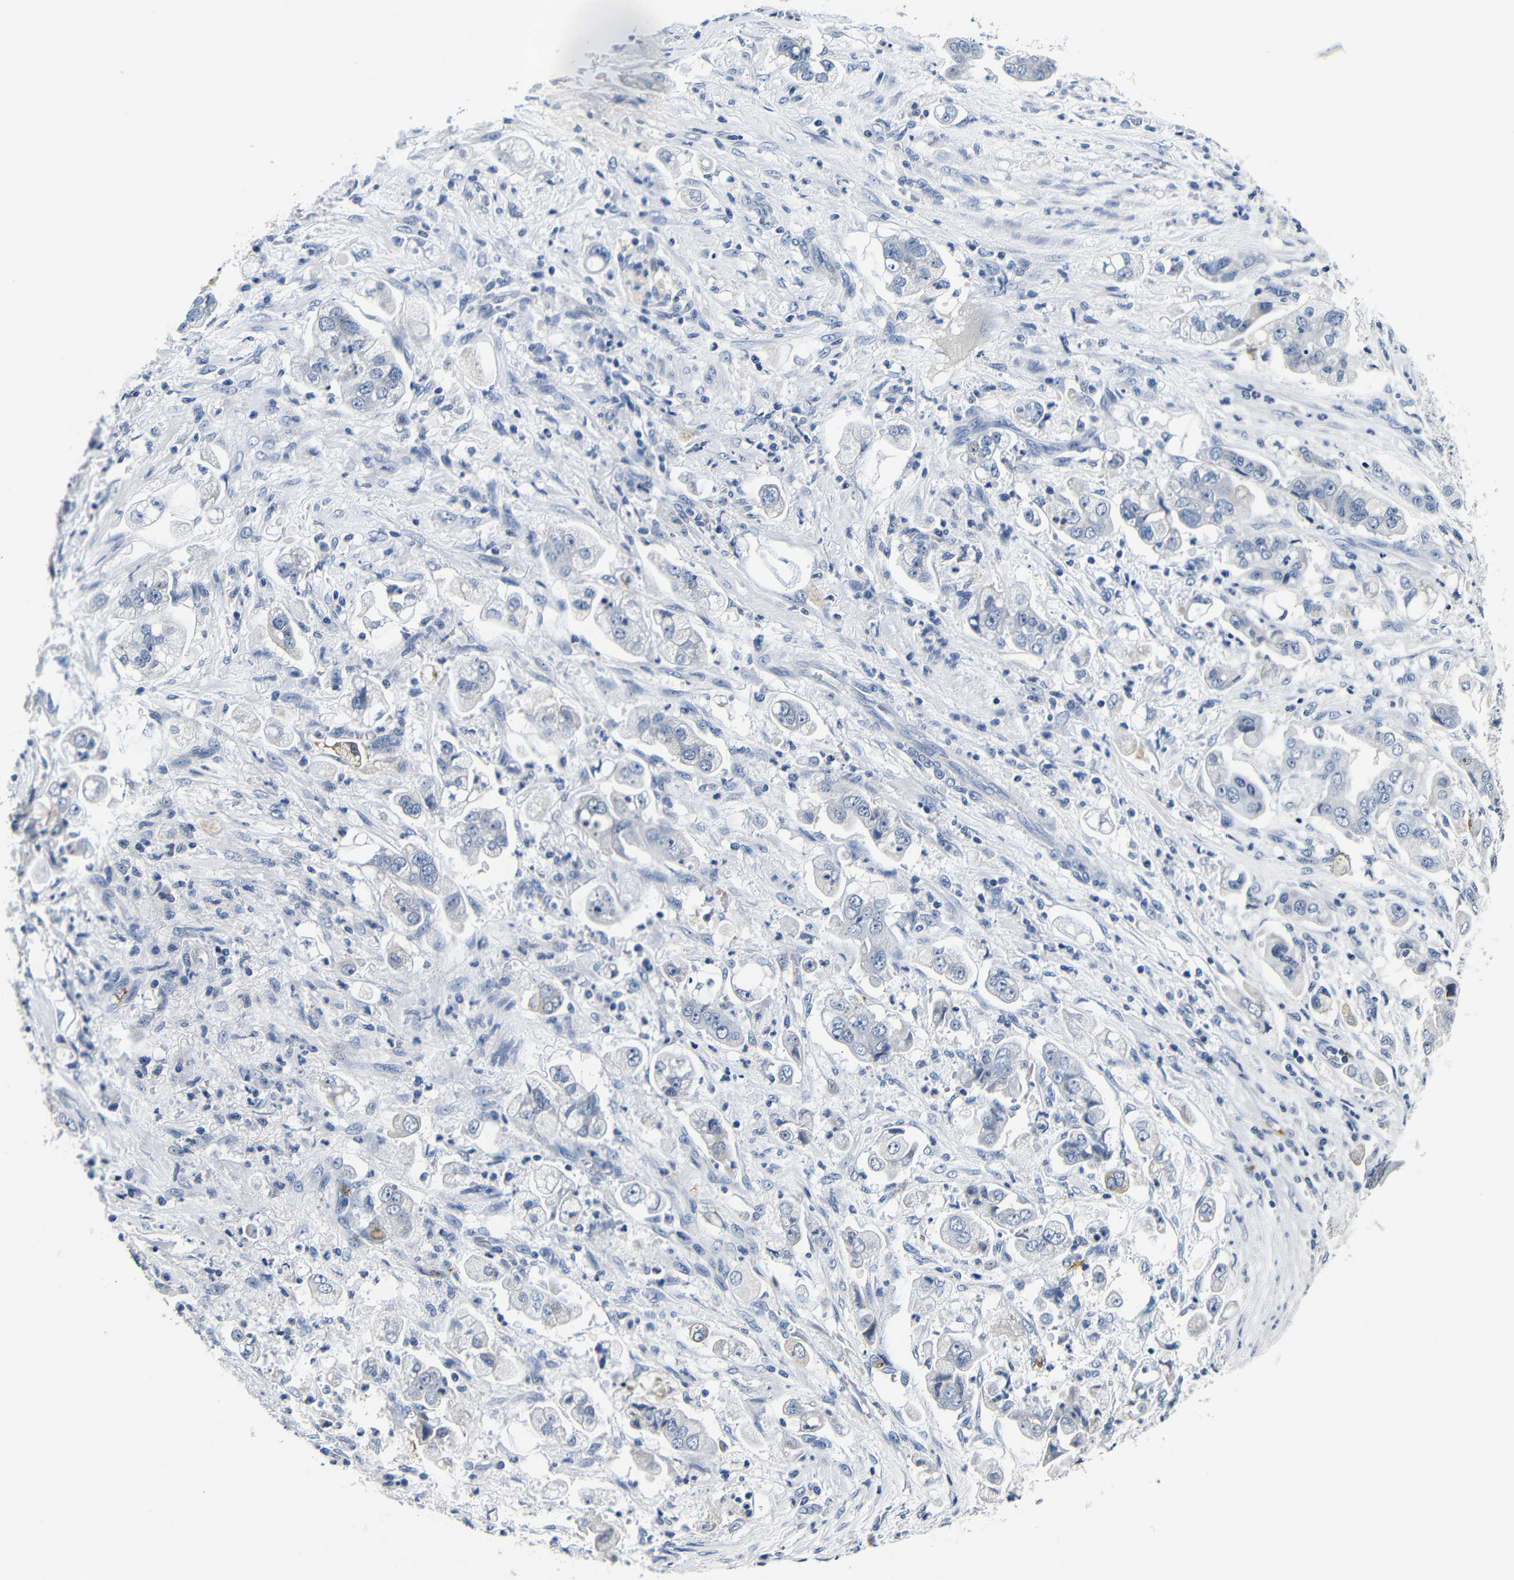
{"staining": {"intensity": "negative", "quantity": "none", "location": "none"}, "tissue": "stomach cancer", "cell_type": "Tumor cells", "image_type": "cancer", "snomed": [{"axis": "morphology", "description": "Adenocarcinoma, NOS"}, {"axis": "topography", "description": "Stomach"}], "caption": "Immunohistochemistry of stomach cancer (adenocarcinoma) shows no expression in tumor cells.", "gene": "GP1BA", "patient": {"sex": "male", "age": 62}}